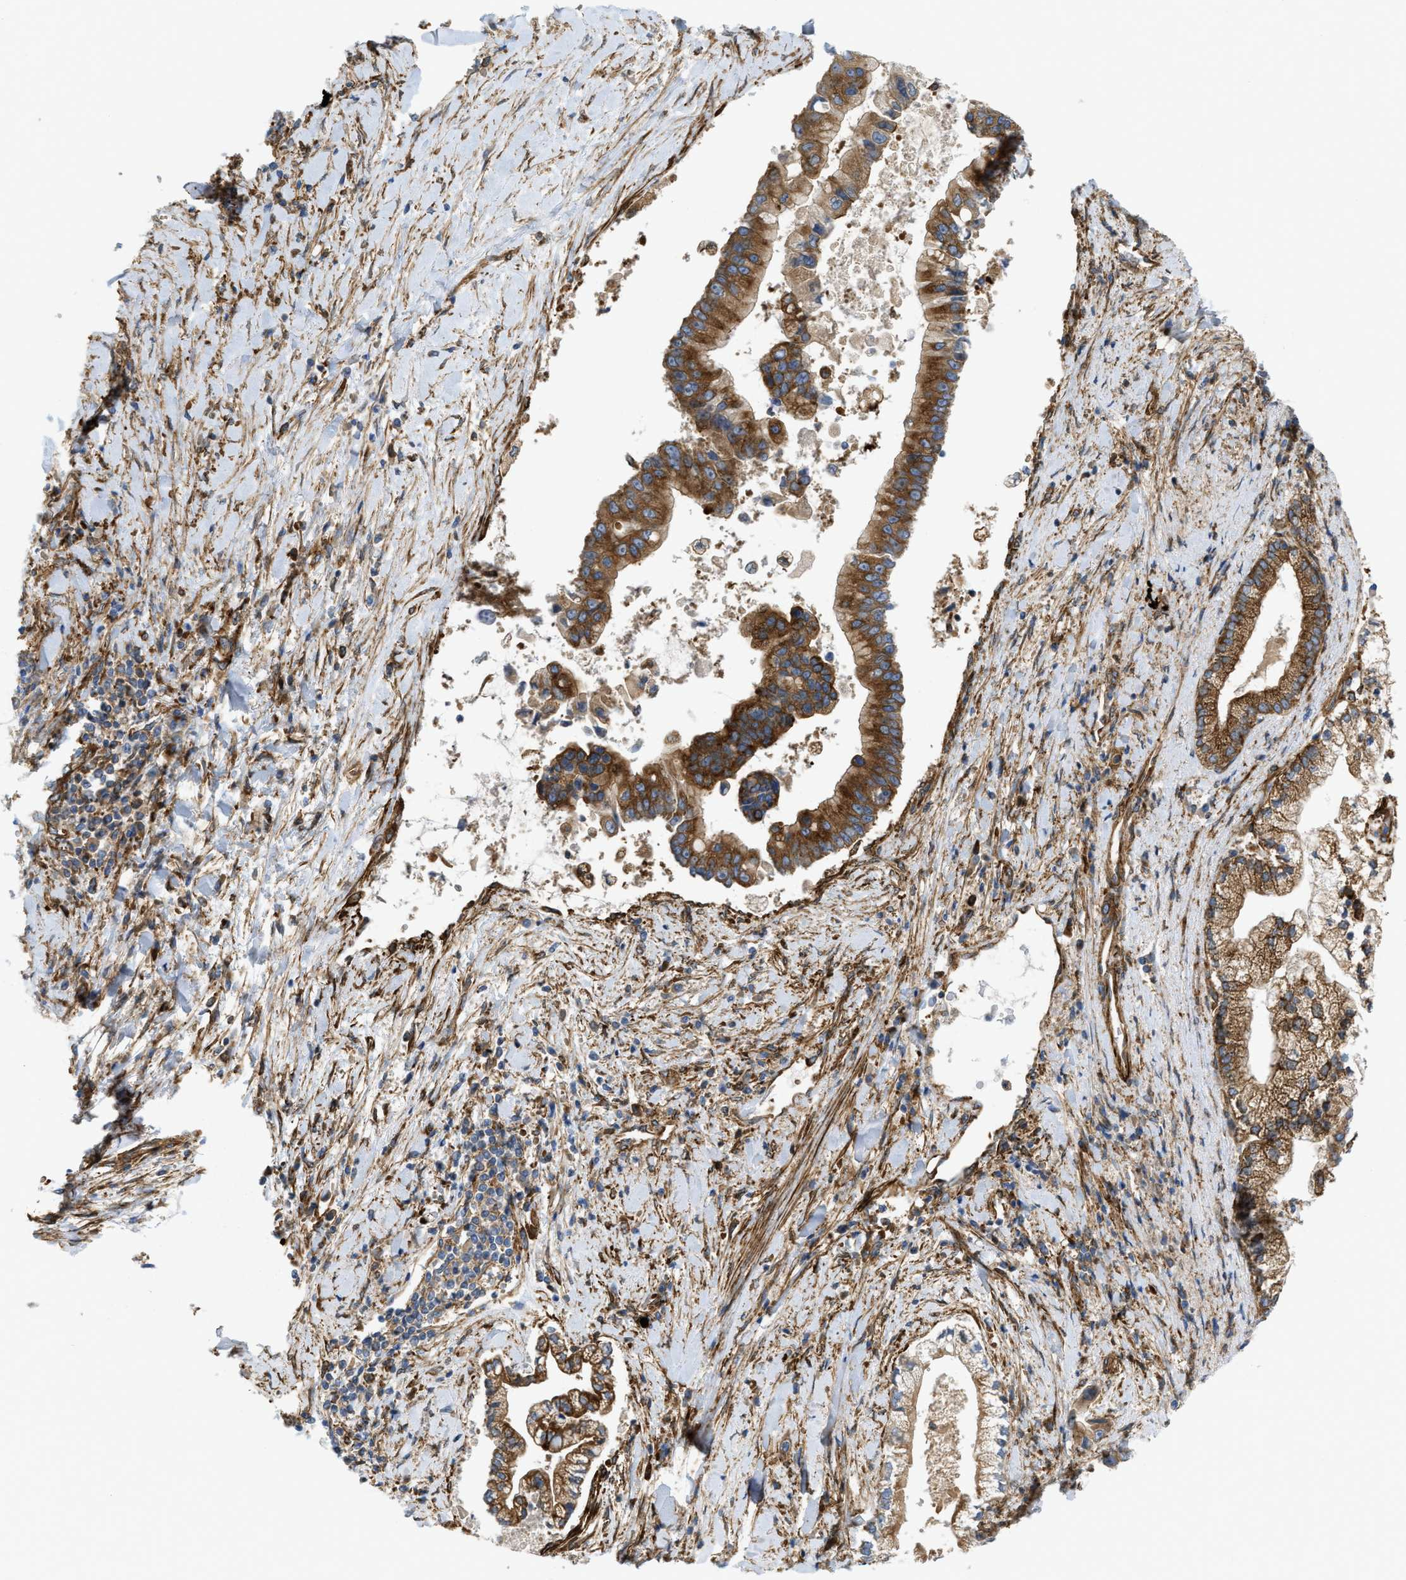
{"staining": {"intensity": "strong", "quantity": ">75%", "location": "cytoplasmic/membranous"}, "tissue": "liver cancer", "cell_type": "Tumor cells", "image_type": "cancer", "snomed": [{"axis": "morphology", "description": "Cholangiocarcinoma"}, {"axis": "topography", "description": "Liver"}], "caption": "The immunohistochemical stain labels strong cytoplasmic/membranous staining in tumor cells of liver cancer tissue. The staining is performed using DAB (3,3'-diaminobenzidine) brown chromogen to label protein expression. The nuclei are counter-stained blue using hematoxylin.", "gene": "PICALM", "patient": {"sex": "male", "age": 50}}